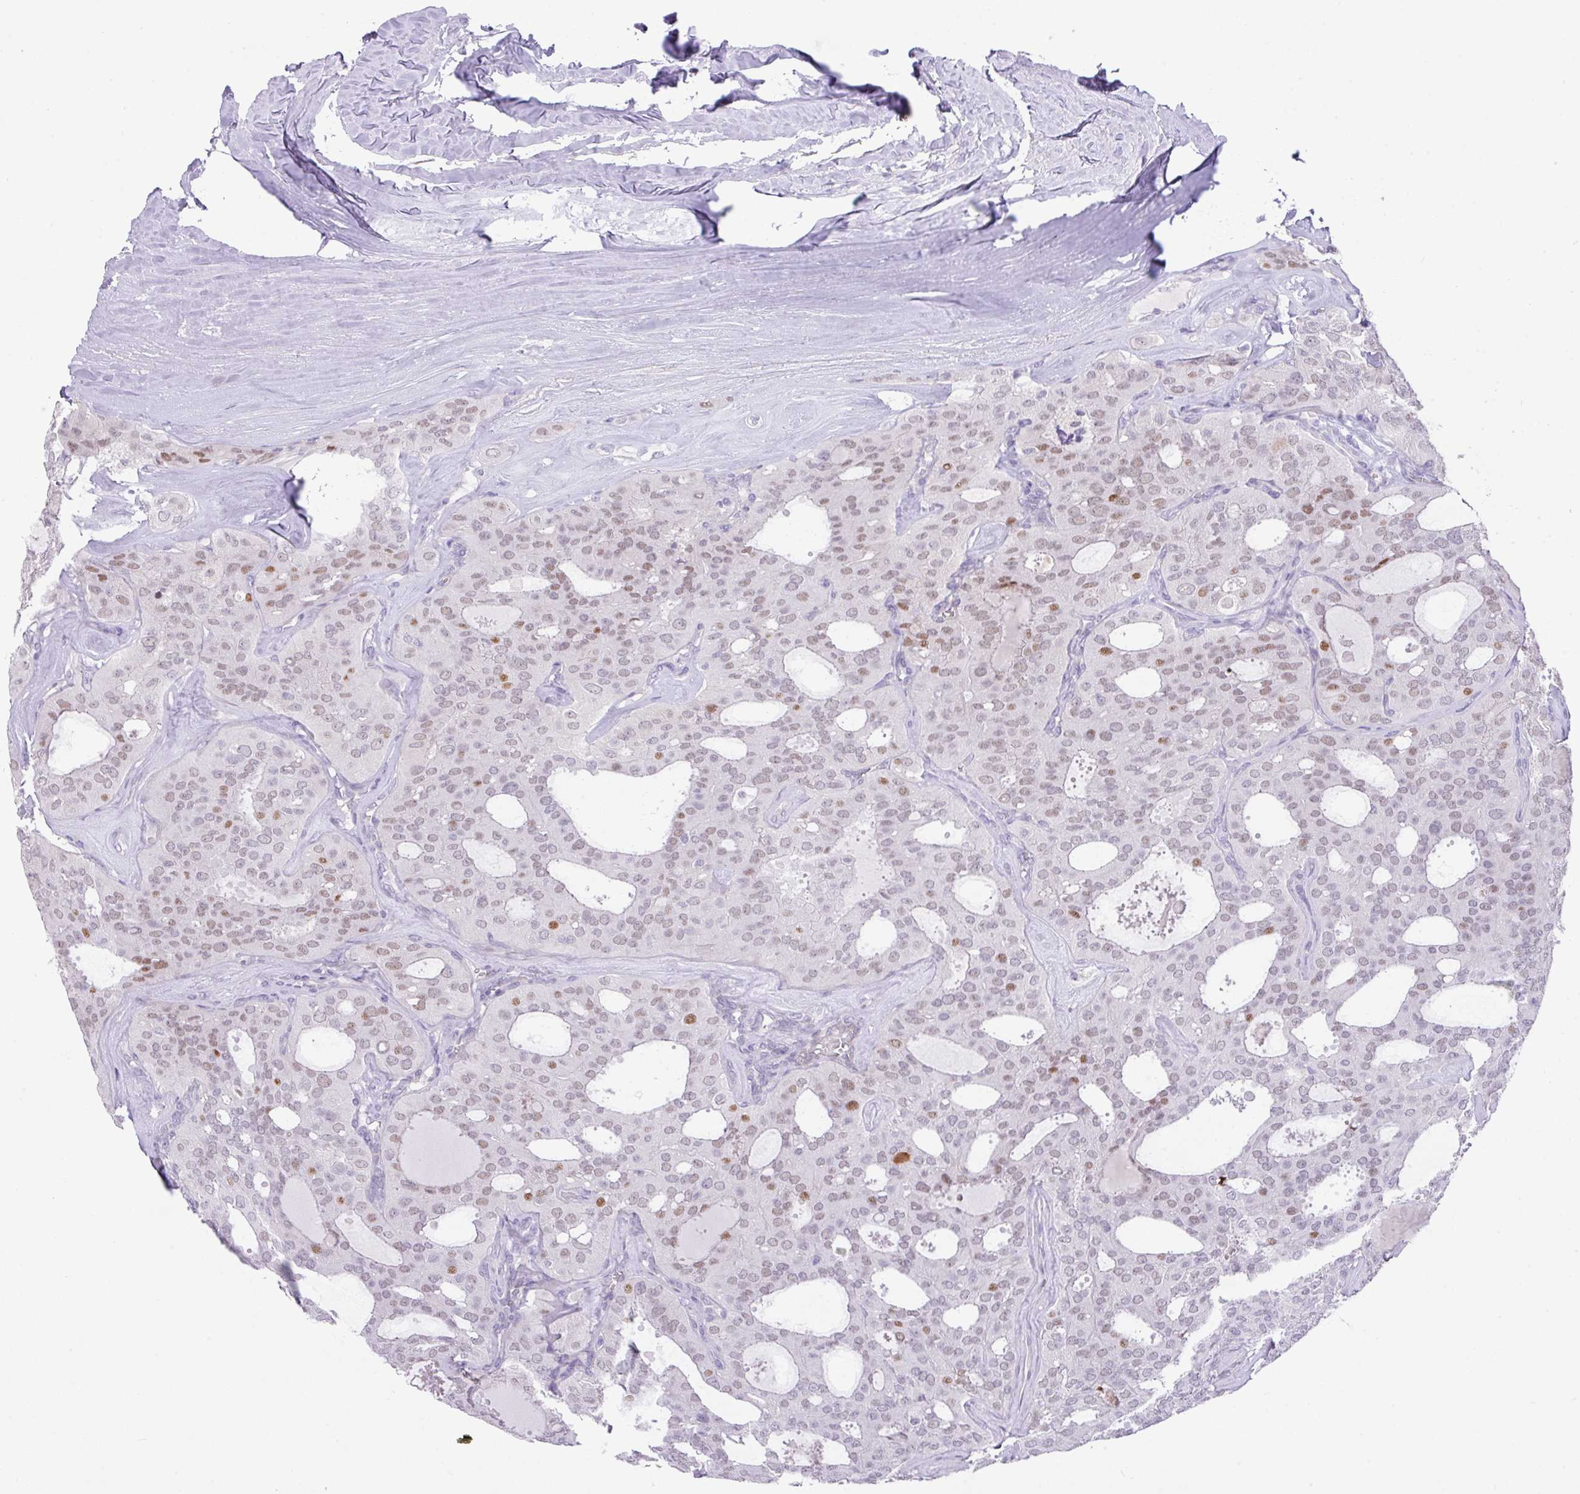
{"staining": {"intensity": "moderate", "quantity": "25%-75%", "location": "nuclear"}, "tissue": "thyroid cancer", "cell_type": "Tumor cells", "image_type": "cancer", "snomed": [{"axis": "morphology", "description": "Follicular adenoma carcinoma, NOS"}, {"axis": "topography", "description": "Thyroid gland"}], "caption": "High-magnification brightfield microscopy of thyroid cancer stained with DAB (3,3'-diaminobenzidine) (brown) and counterstained with hematoxylin (blue). tumor cells exhibit moderate nuclear staining is appreciated in approximately25%-75% of cells. The protein is shown in brown color, while the nuclei are stained blue.", "gene": "ANKRD13B", "patient": {"sex": "male", "age": 75}}